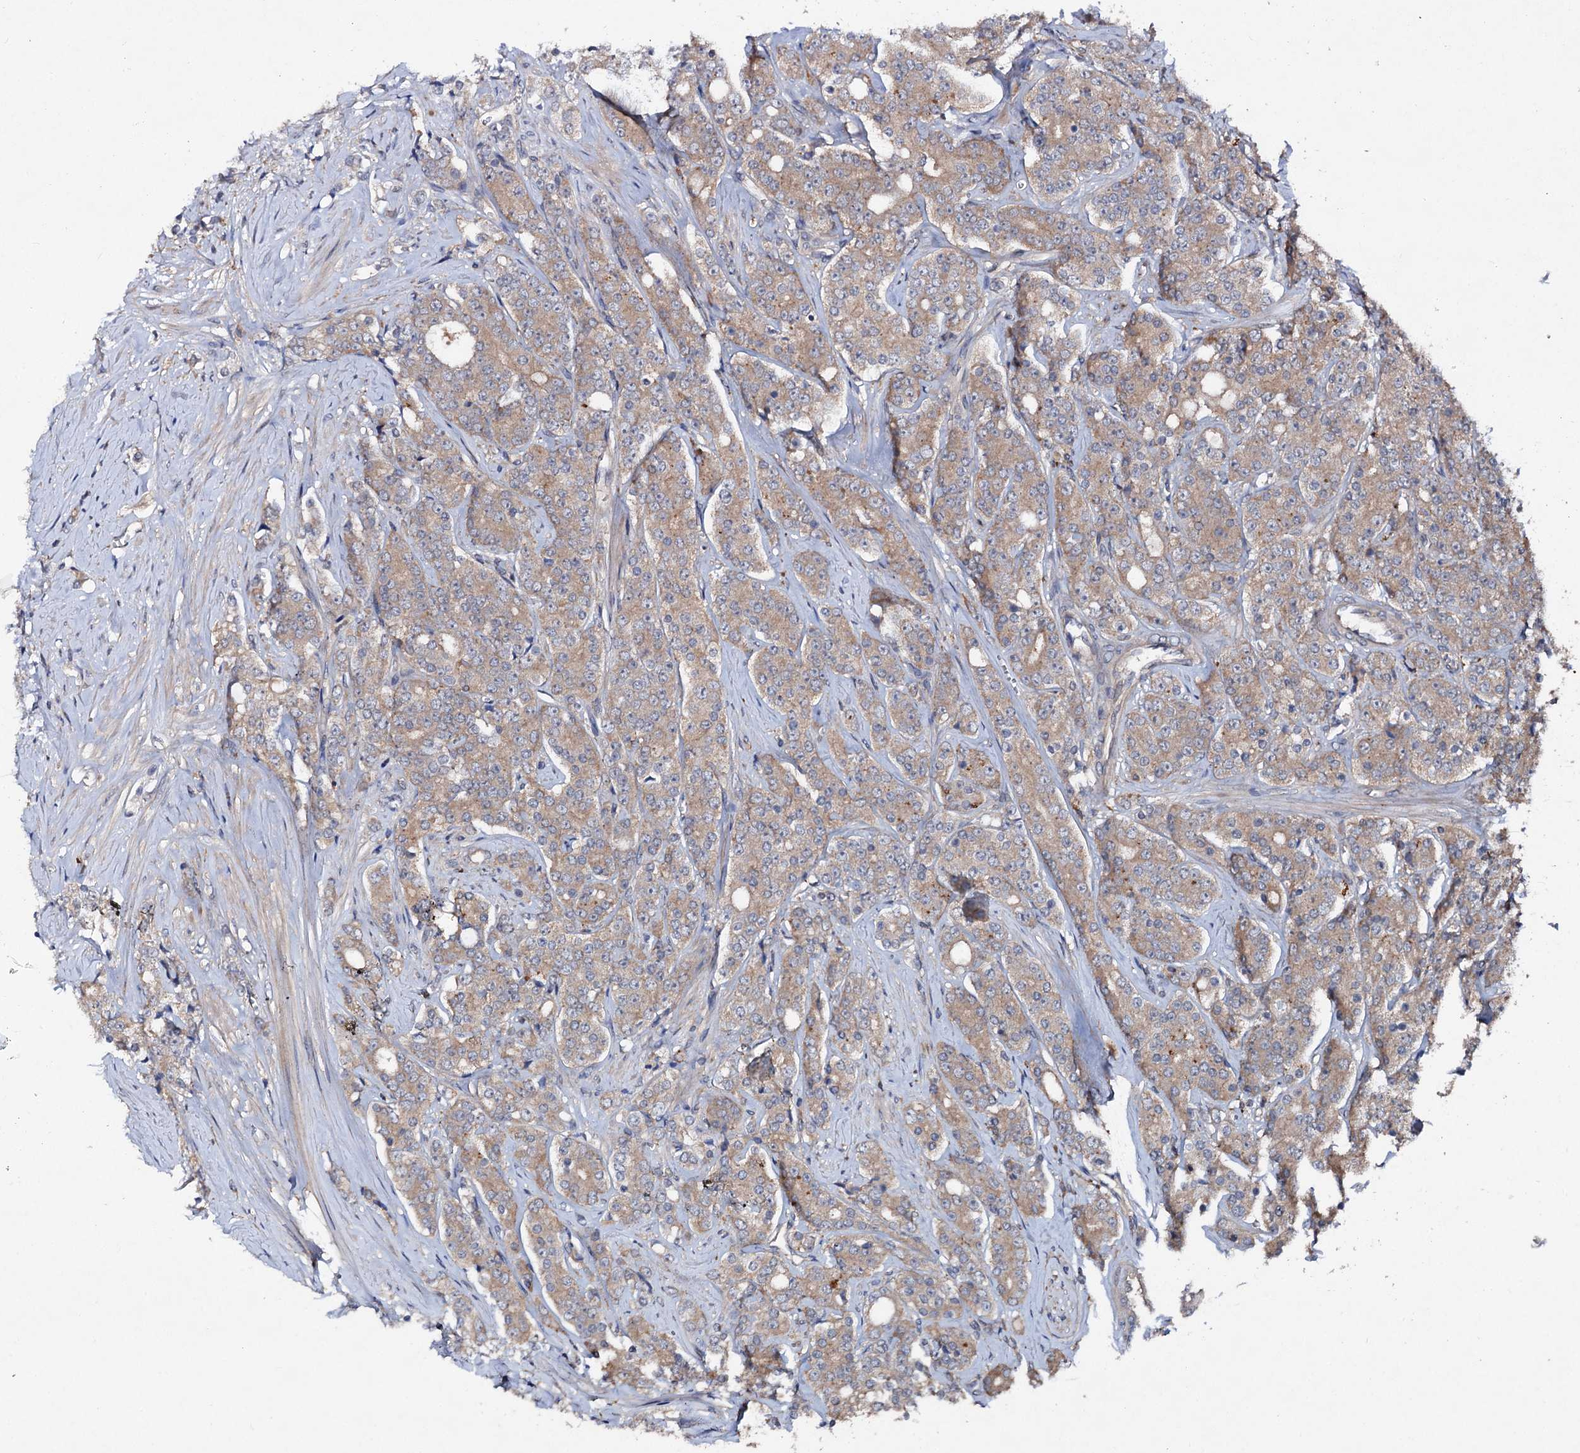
{"staining": {"intensity": "moderate", "quantity": ">75%", "location": "cytoplasmic/membranous"}, "tissue": "prostate cancer", "cell_type": "Tumor cells", "image_type": "cancer", "snomed": [{"axis": "morphology", "description": "Adenocarcinoma, High grade"}, {"axis": "topography", "description": "Prostate"}], "caption": "Tumor cells show medium levels of moderate cytoplasmic/membranous staining in approximately >75% of cells in human prostate adenocarcinoma (high-grade).", "gene": "VPS29", "patient": {"sex": "male", "age": 62}}